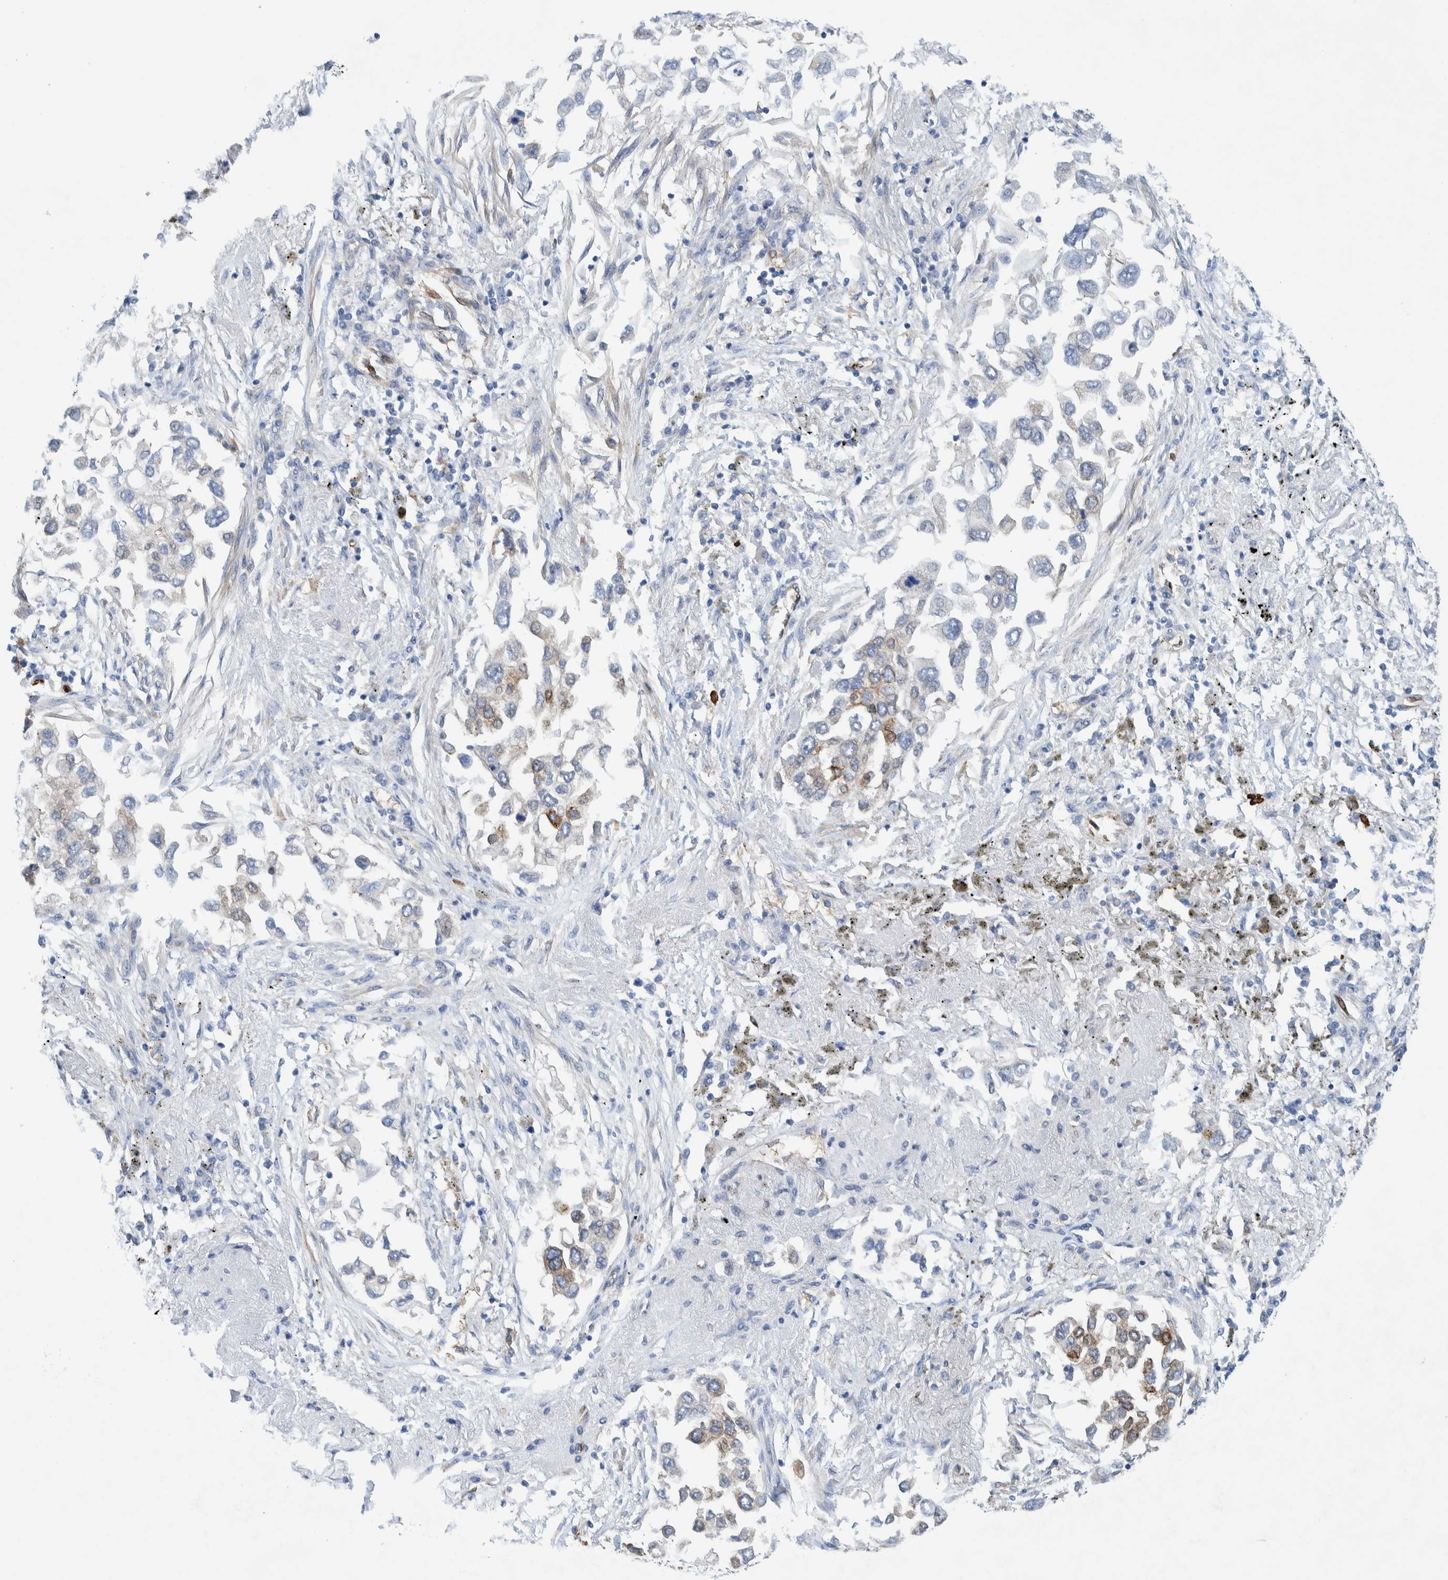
{"staining": {"intensity": "moderate", "quantity": "<25%", "location": "cytoplasmic/membranous"}, "tissue": "lung cancer", "cell_type": "Tumor cells", "image_type": "cancer", "snomed": [{"axis": "morphology", "description": "Inflammation, NOS"}, {"axis": "morphology", "description": "Adenocarcinoma, NOS"}, {"axis": "topography", "description": "Lung"}], "caption": "Protein analysis of lung cancer tissue displays moderate cytoplasmic/membranous staining in about <25% of tumor cells.", "gene": "THEM6", "patient": {"sex": "male", "age": 63}}